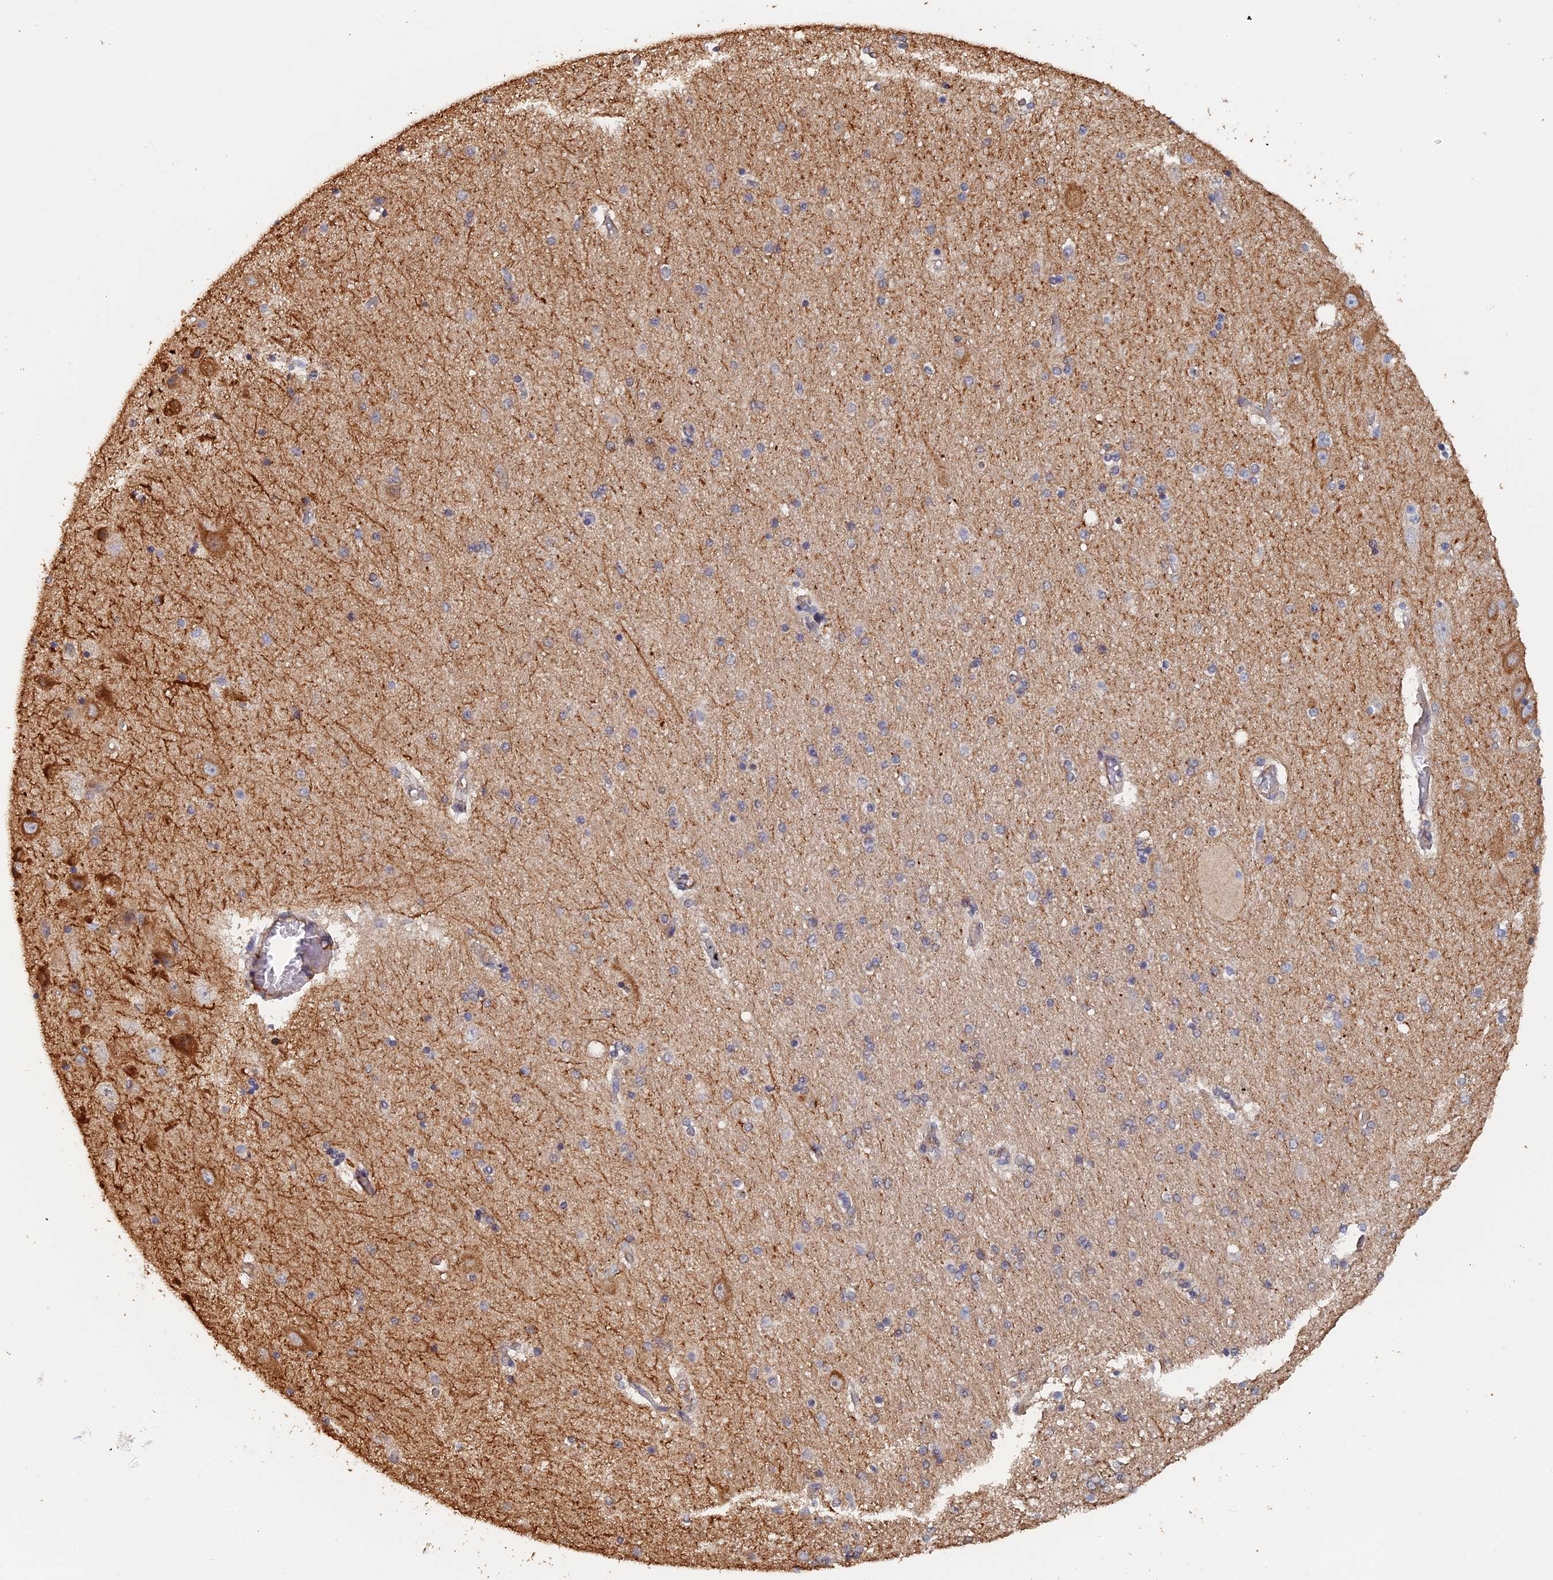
{"staining": {"intensity": "negative", "quantity": "none", "location": "none"}, "tissue": "hippocampus", "cell_type": "Glial cells", "image_type": "normal", "snomed": [{"axis": "morphology", "description": "Normal tissue, NOS"}, {"axis": "topography", "description": "Hippocampus"}], "caption": "A high-resolution image shows IHC staining of normal hippocampus, which shows no significant staining in glial cells. (Brightfield microscopy of DAB (3,3'-diaminobenzidine) immunohistochemistry (IHC) at high magnification).", "gene": "PIGQ", "patient": {"sex": "female", "age": 54}}